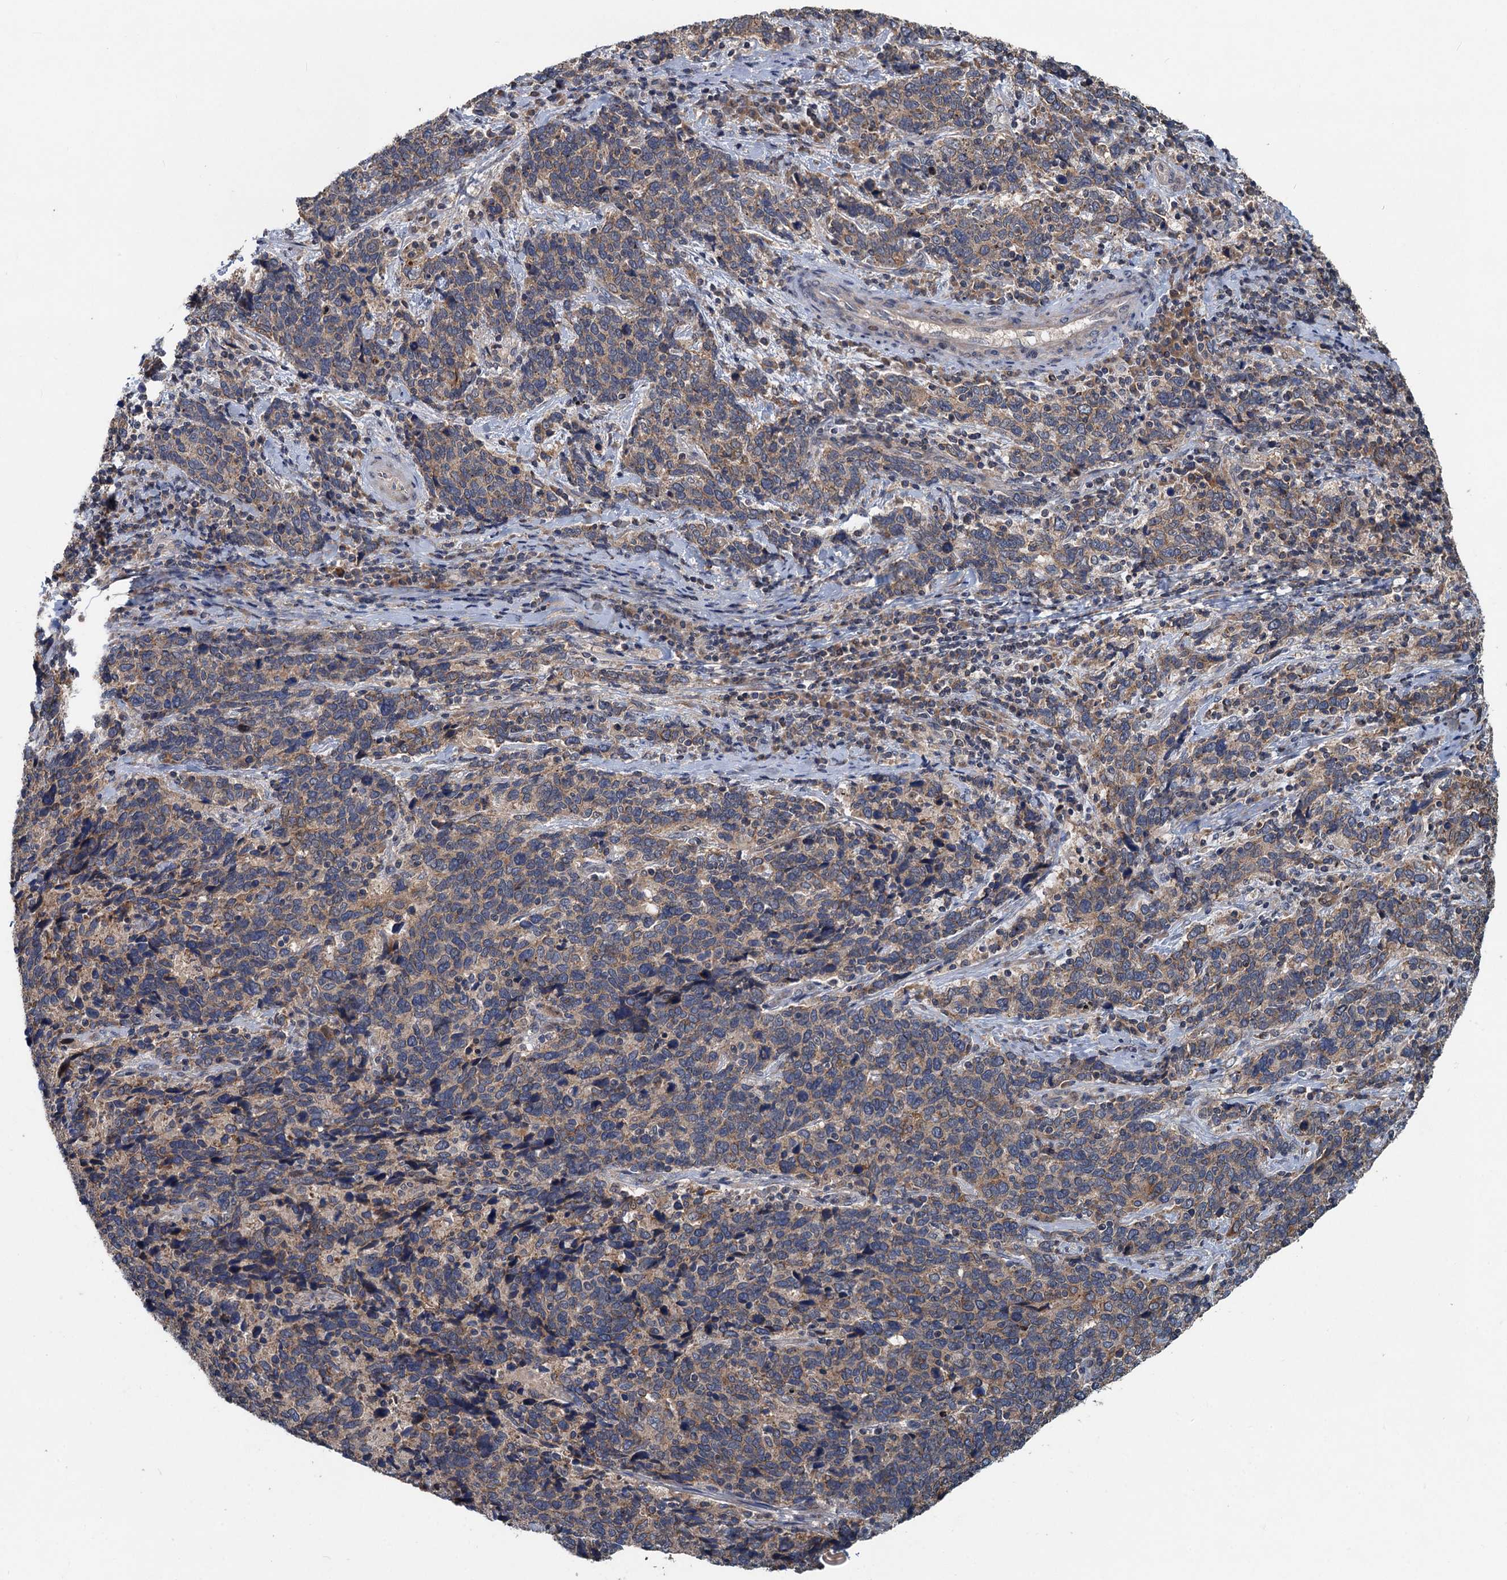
{"staining": {"intensity": "weak", "quantity": ">75%", "location": "cytoplasmic/membranous"}, "tissue": "cervical cancer", "cell_type": "Tumor cells", "image_type": "cancer", "snomed": [{"axis": "morphology", "description": "Squamous cell carcinoma, NOS"}, {"axis": "topography", "description": "Cervix"}], "caption": "Immunohistochemistry (DAB (3,3'-diaminobenzidine)) staining of cervical squamous cell carcinoma demonstrates weak cytoplasmic/membranous protein staining in about >75% of tumor cells.", "gene": "OTUB1", "patient": {"sex": "female", "age": 41}}